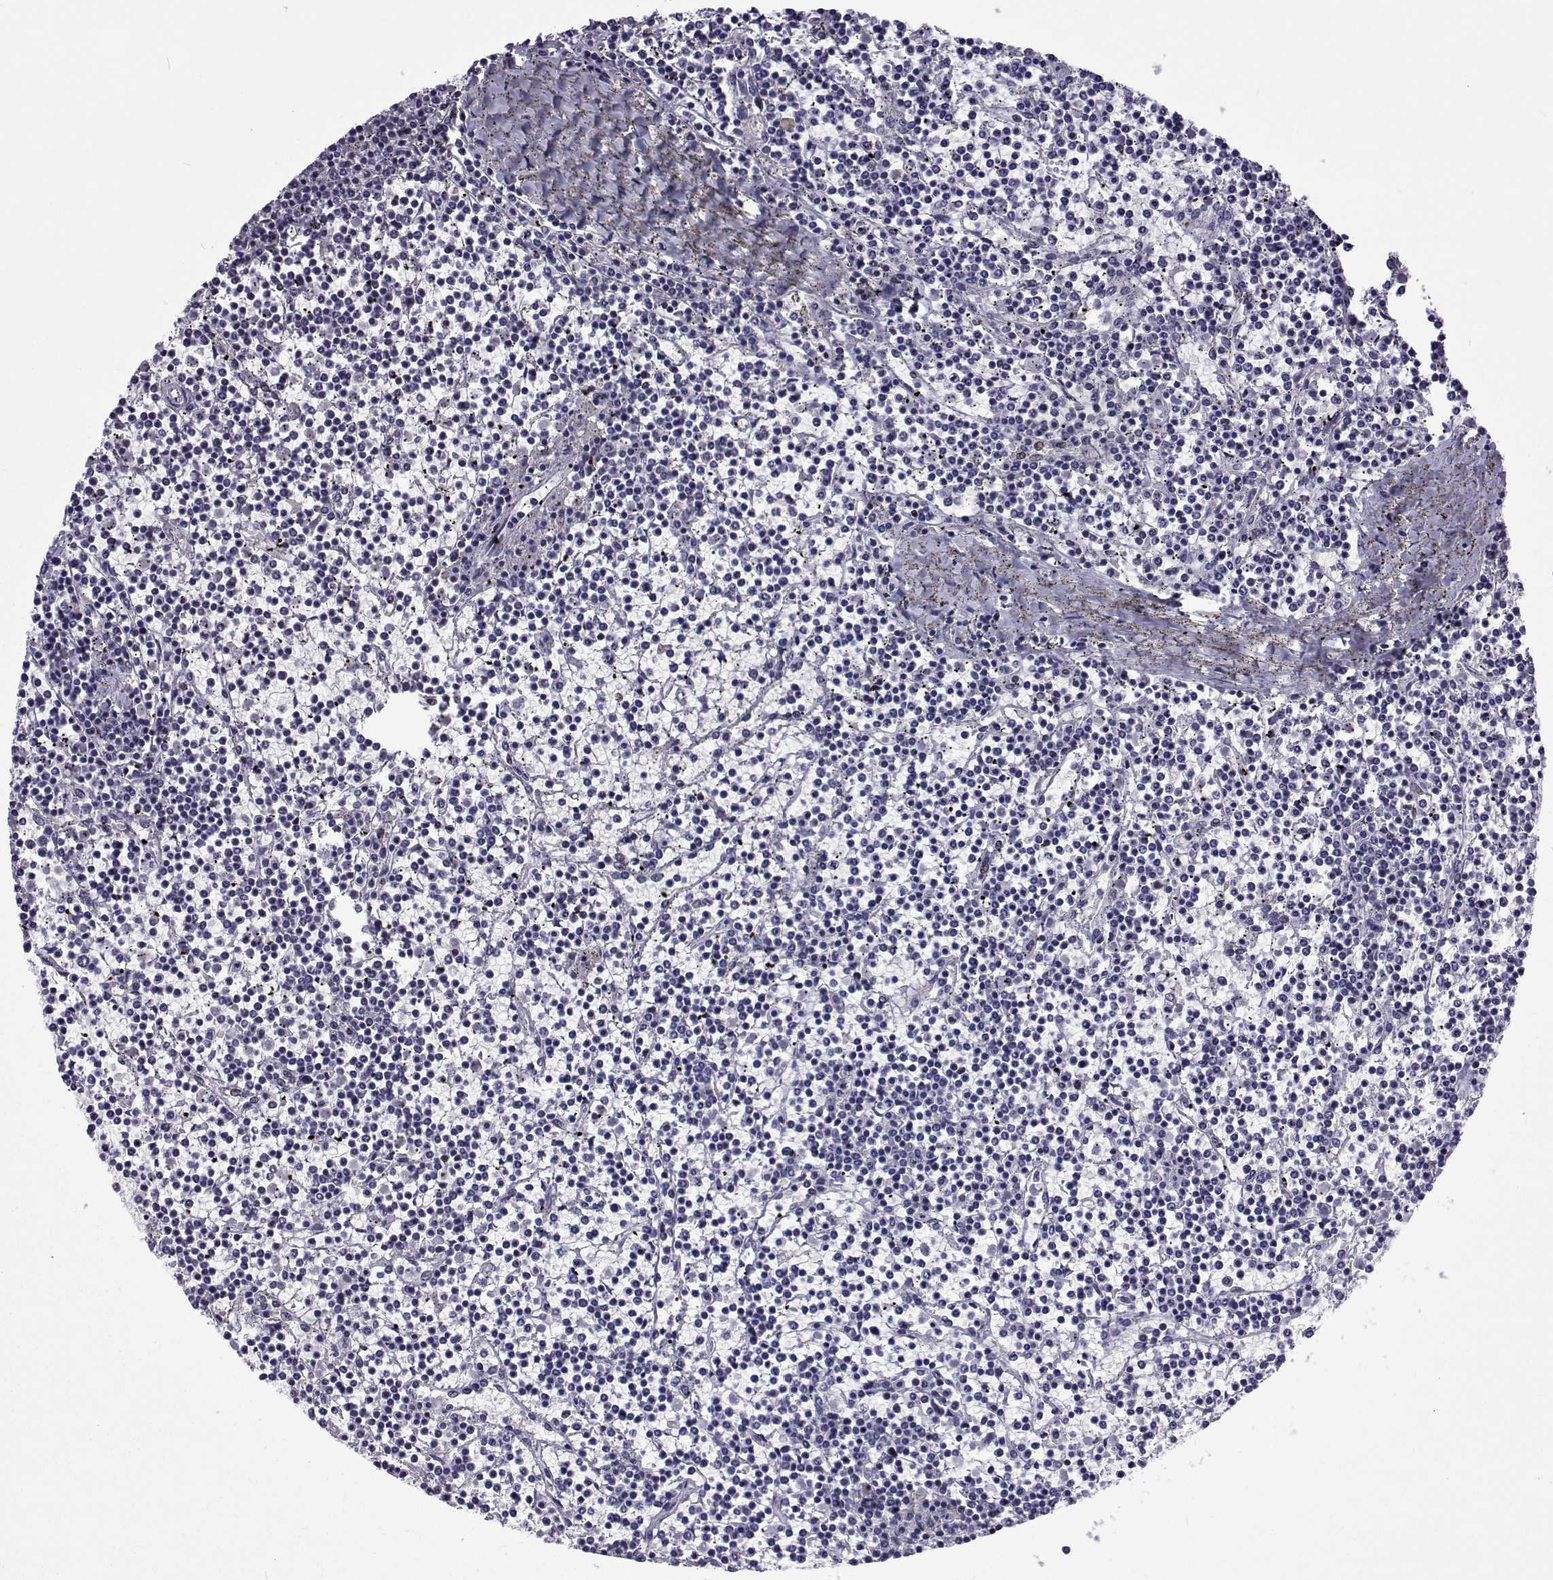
{"staining": {"intensity": "negative", "quantity": "none", "location": "none"}, "tissue": "lymphoma", "cell_type": "Tumor cells", "image_type": "cancer", "snomed": [{"axis": "morphology", "description": "Malignant lymphoma, non-Hodgkin's type, Low grade"}, {"axis": "topography", "description": "Spleen"}], "caption": "Tumor cells show no significant staining in lymphoma.", "gene": "TCF15", "patient": {"sex": "female", "age": 19}}